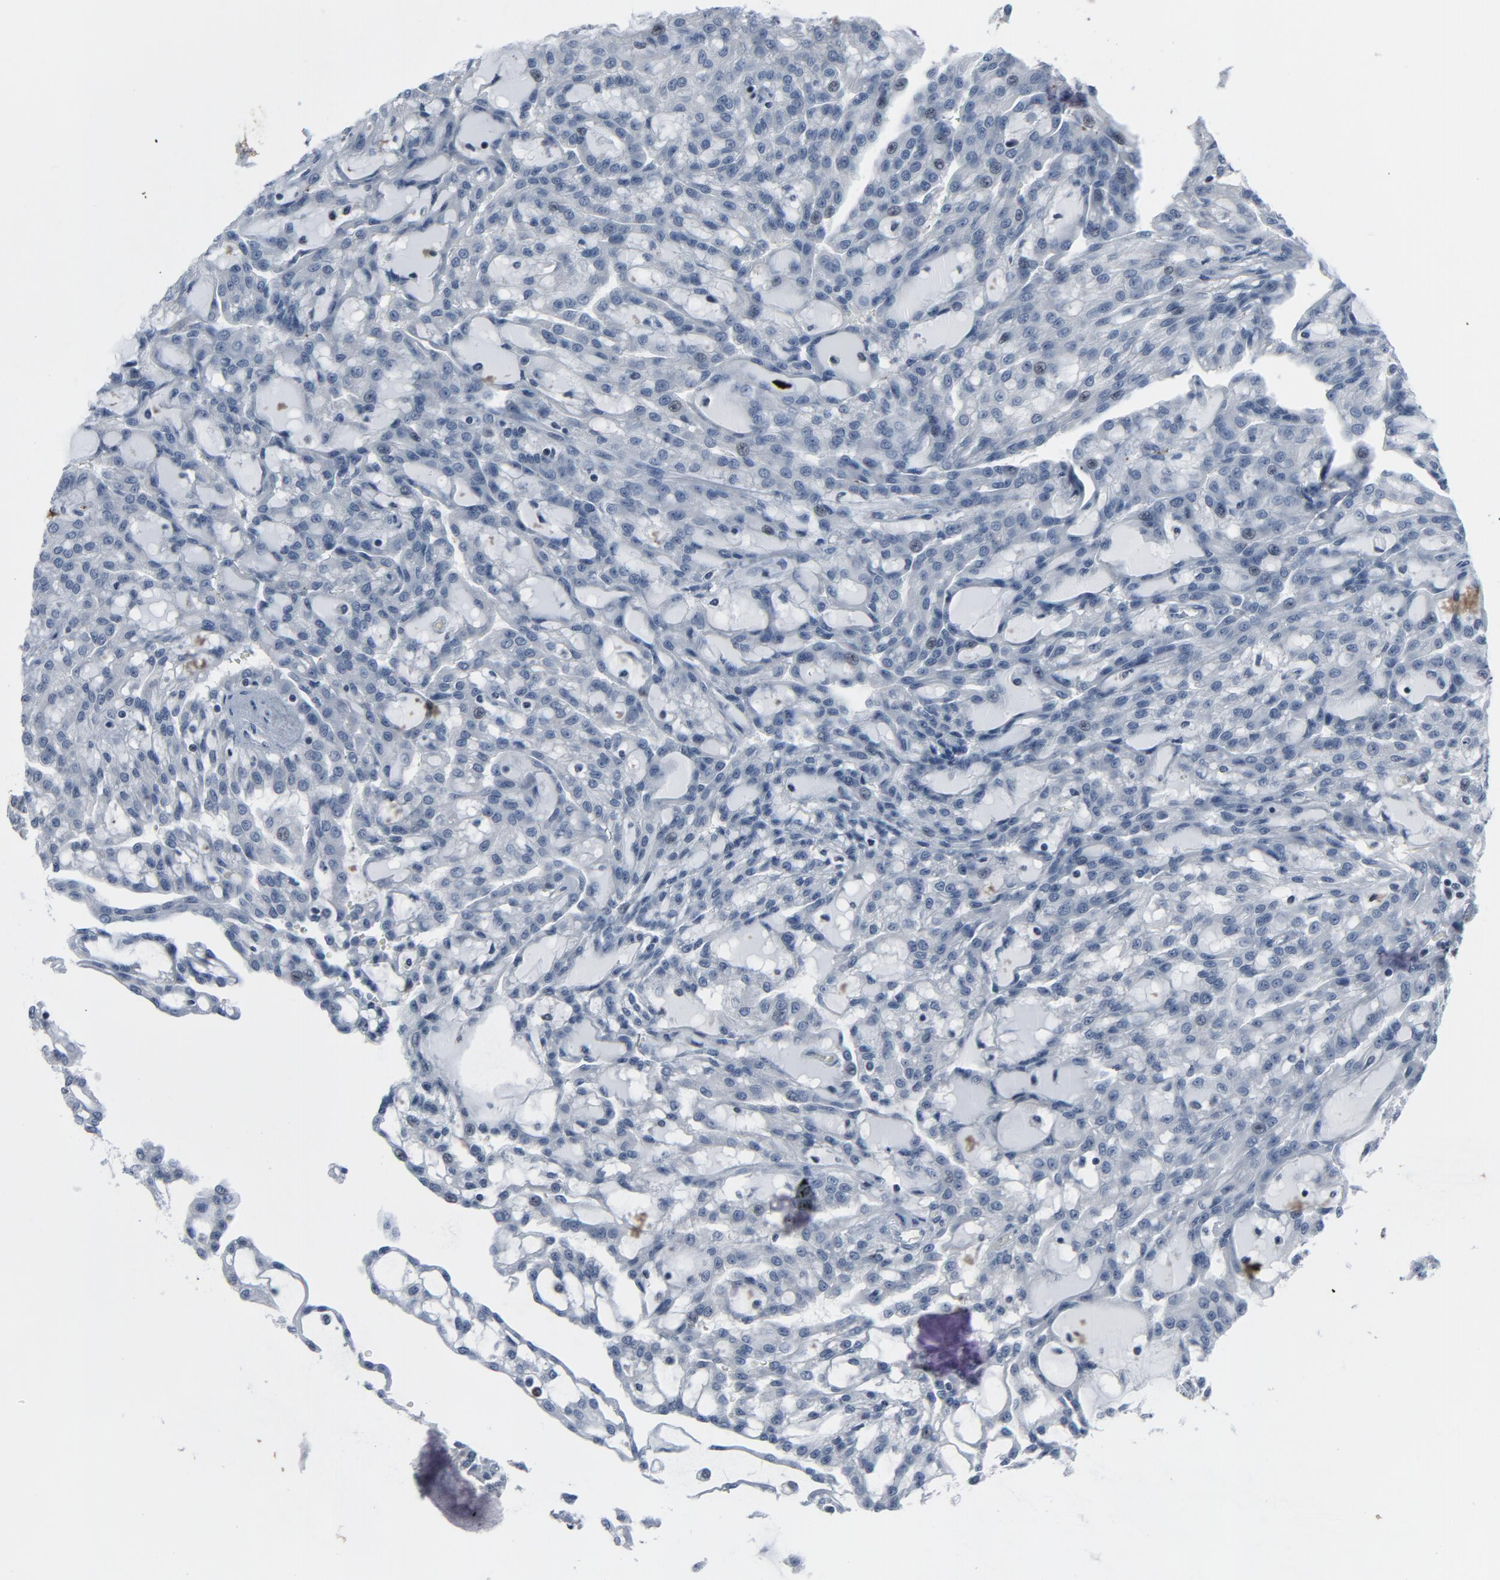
{"staining": {"intensity": "negative", "quantity": "none", "location": "none"}, "tissue": "renal cancer", "cell_type": "Tumor cells", "image_type": "cancer", "snomed": [{"axis": "morphology", "description": "Adenocarcinoma, NOS"}, {"axis": "topography", "description": "Kidney"}], "caption": "Tumor cells are negative for protein expression in human renal cancer.", "gene": "STAT5A", "patient": {"sex": "male", "age": 63}}